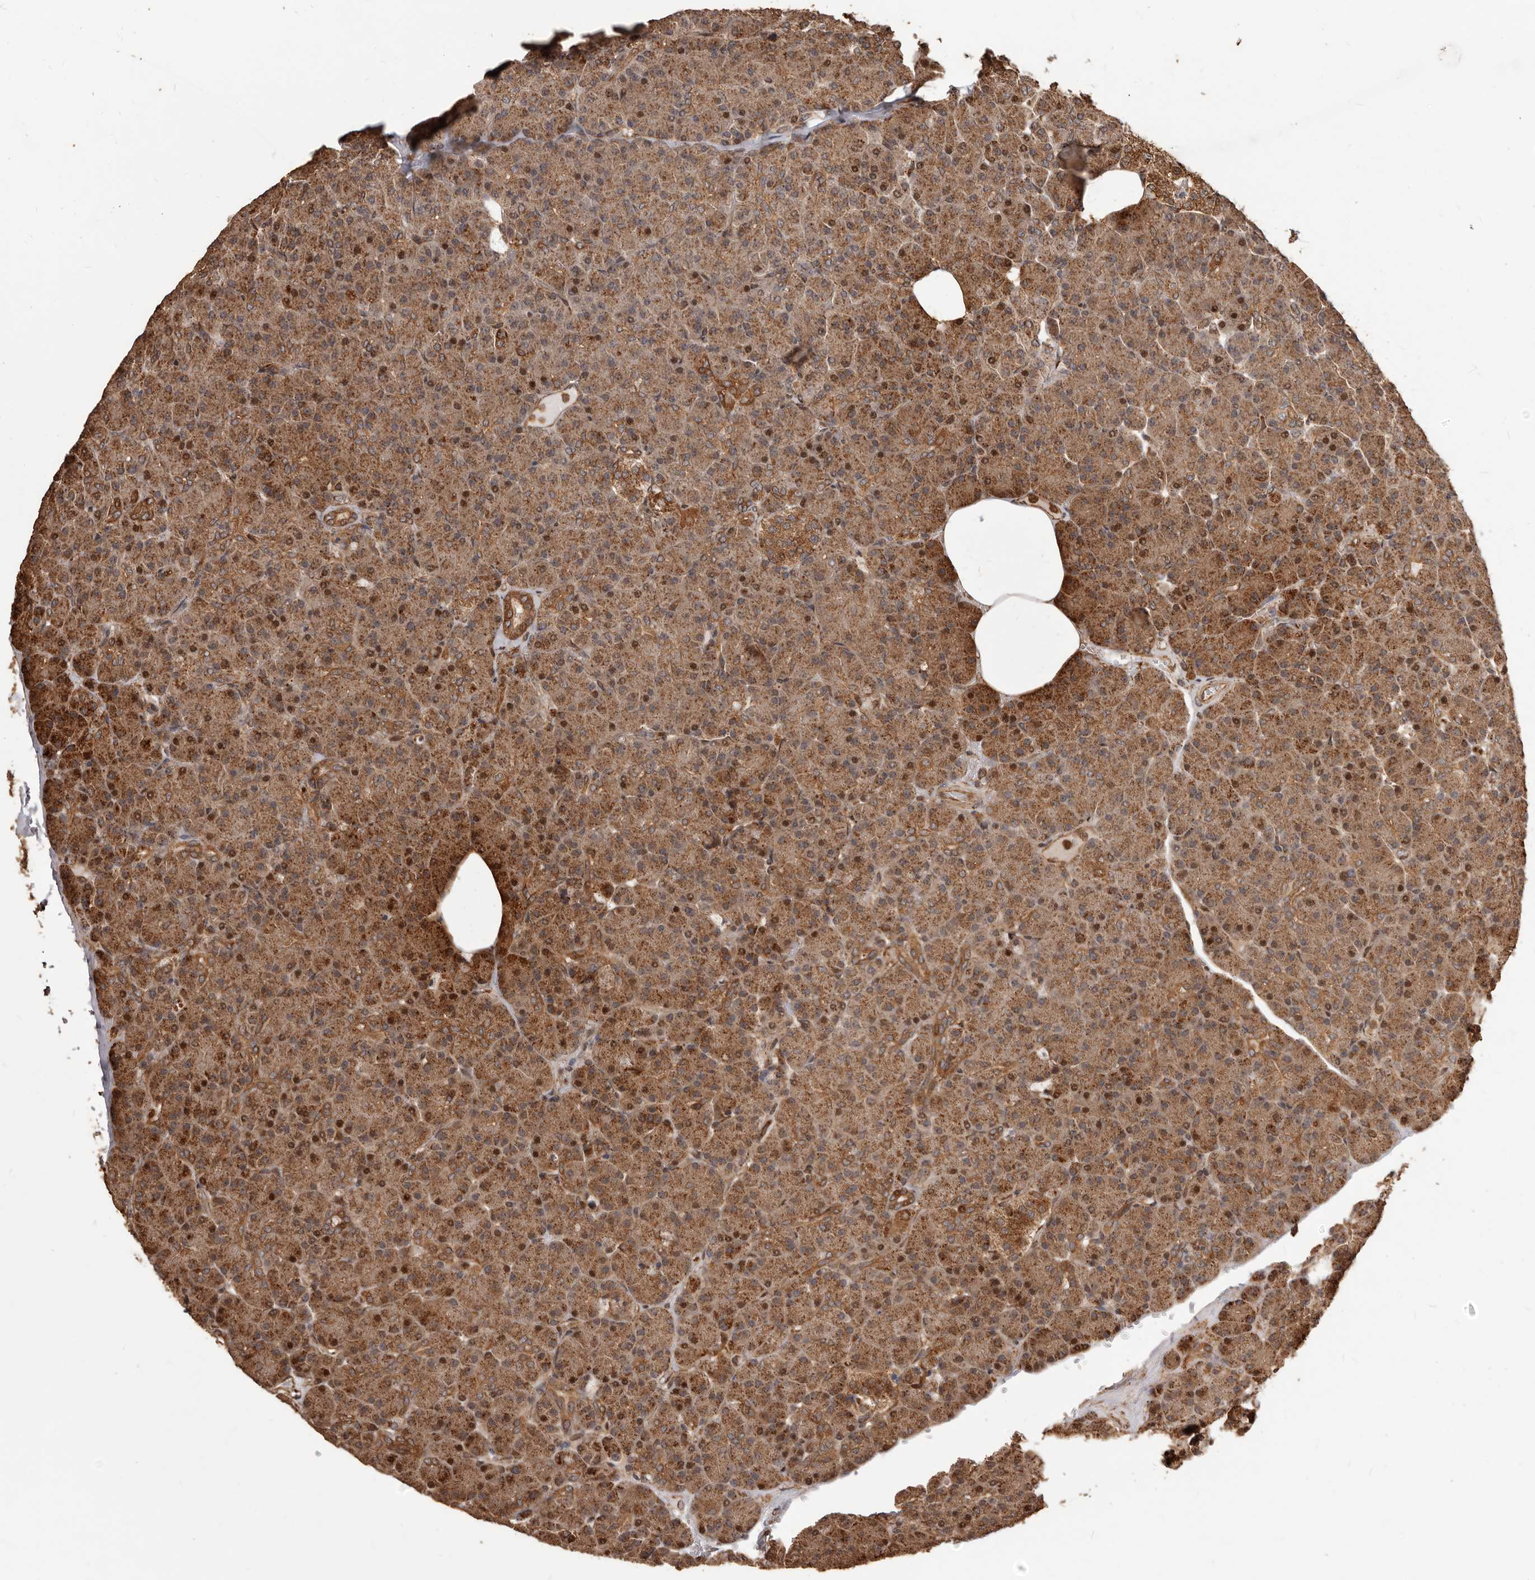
{"staining": {"intensity": "strong", "quantity": ">75%", "location": "cytoplasmic/membranous,nuclear"}, "tissue": "pancreas", "cell_type": "Exocrine glandular cells", "image_type": "normal", "snomed": [{"axis": "morphology", "description": "Normal tissue, NOS"}, {"axis": "topography", "description": "Pancreas"}], "caption": "Protein positivity by IHC shows strong cytoplasmic/membranous,nuclear staining in about >75% of exocrine glandular cells in benign pancreas.", "gene": "MTO1", "patient": {"sex": "female", "age": 43}}